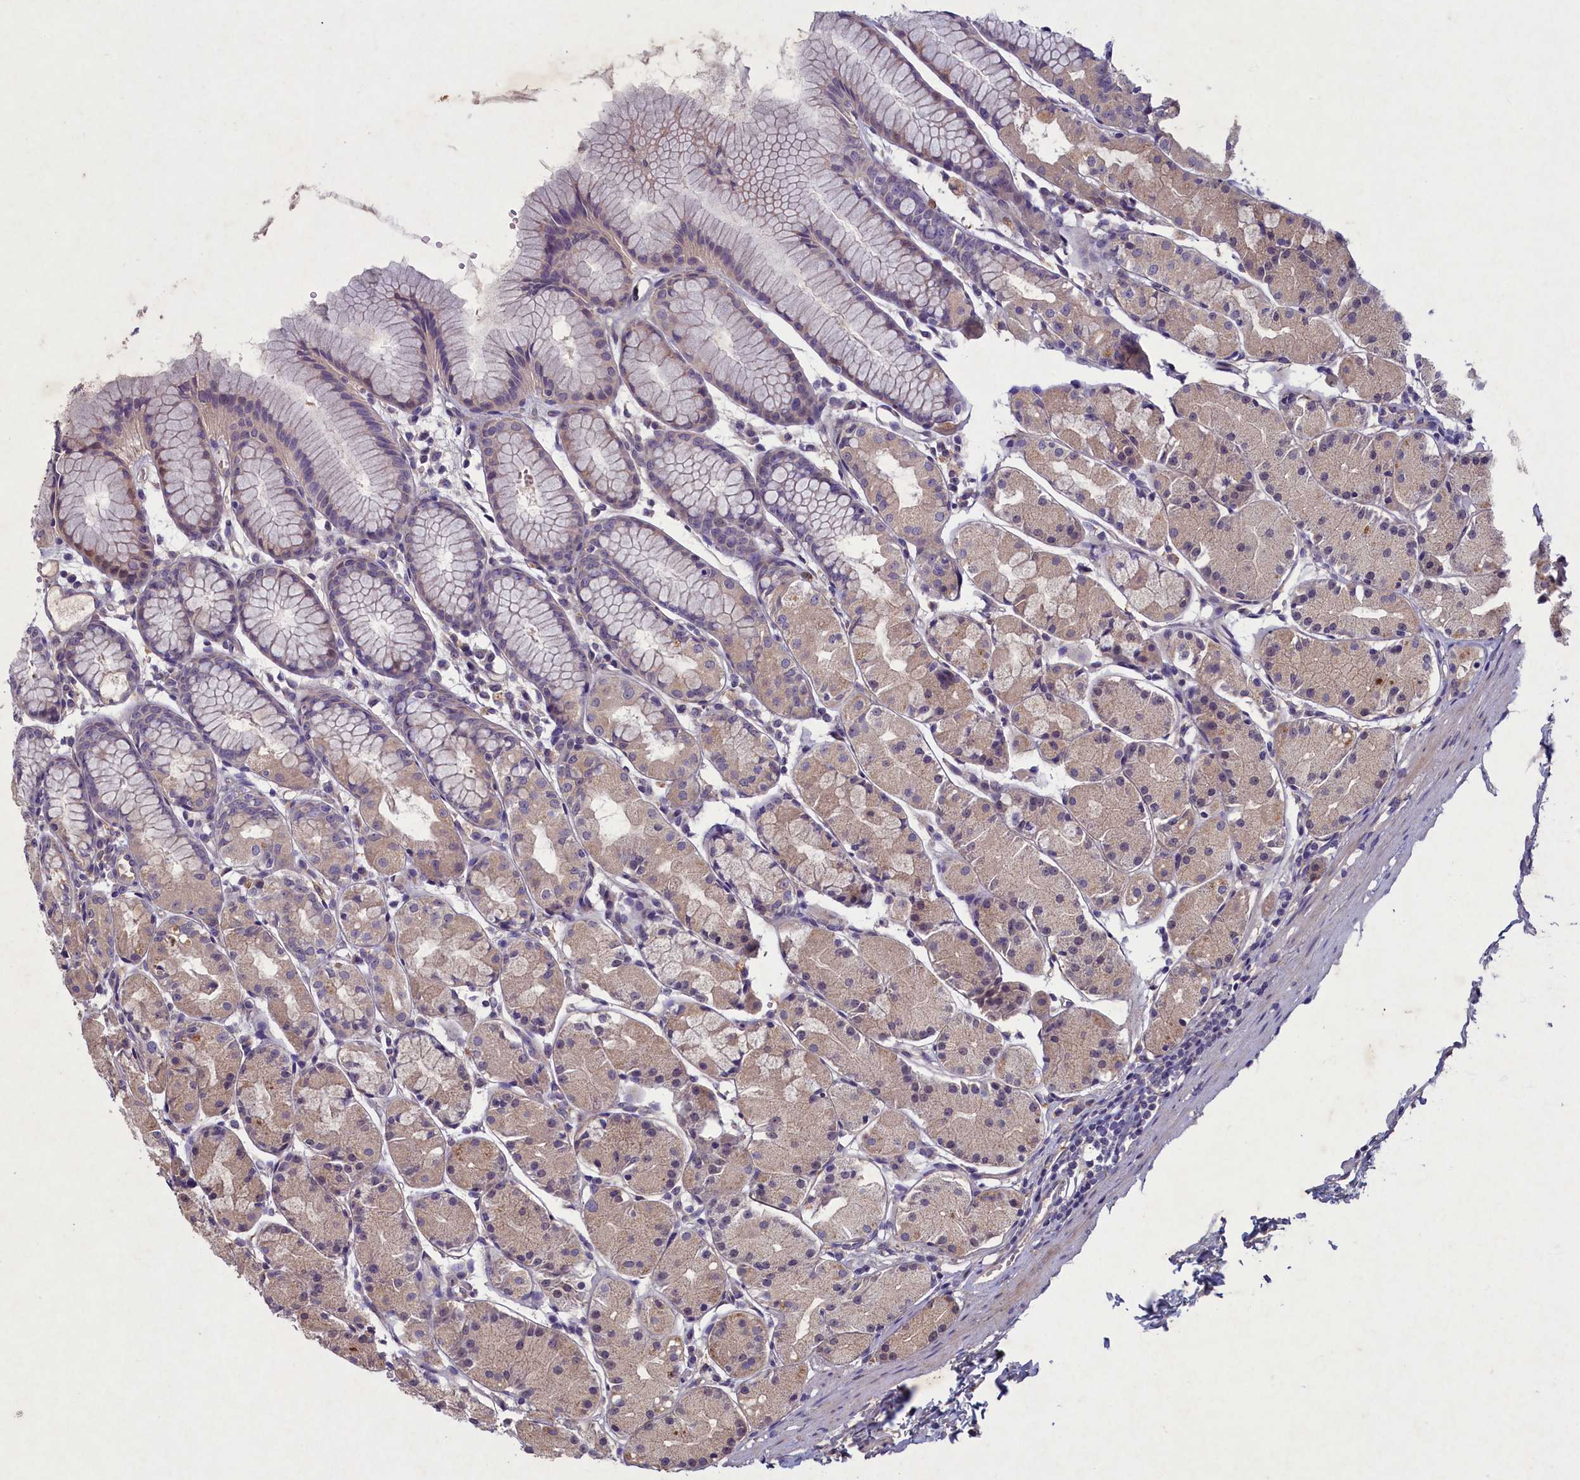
{"staining": {"intensity": "weak", "quantity": "25%-75%", "location": "cytoplasmic/membranous"}, "tissue": "stomach", "cell_type": "Glandular cells", "image_type": "normal", "snomed": [{"axis": "morphology", "description": "Normal tissue, NOS"}, {"axis": "topography", "description": "Stomach, upper"}], "caption": "Glandular cells reveal low levels of weak cytoplasmic/membranous positivity in about 25%-75% of cells in benign human stomach.", "gene": "PLEKHG6", "patient": {"sex": "male", "age": 47}}